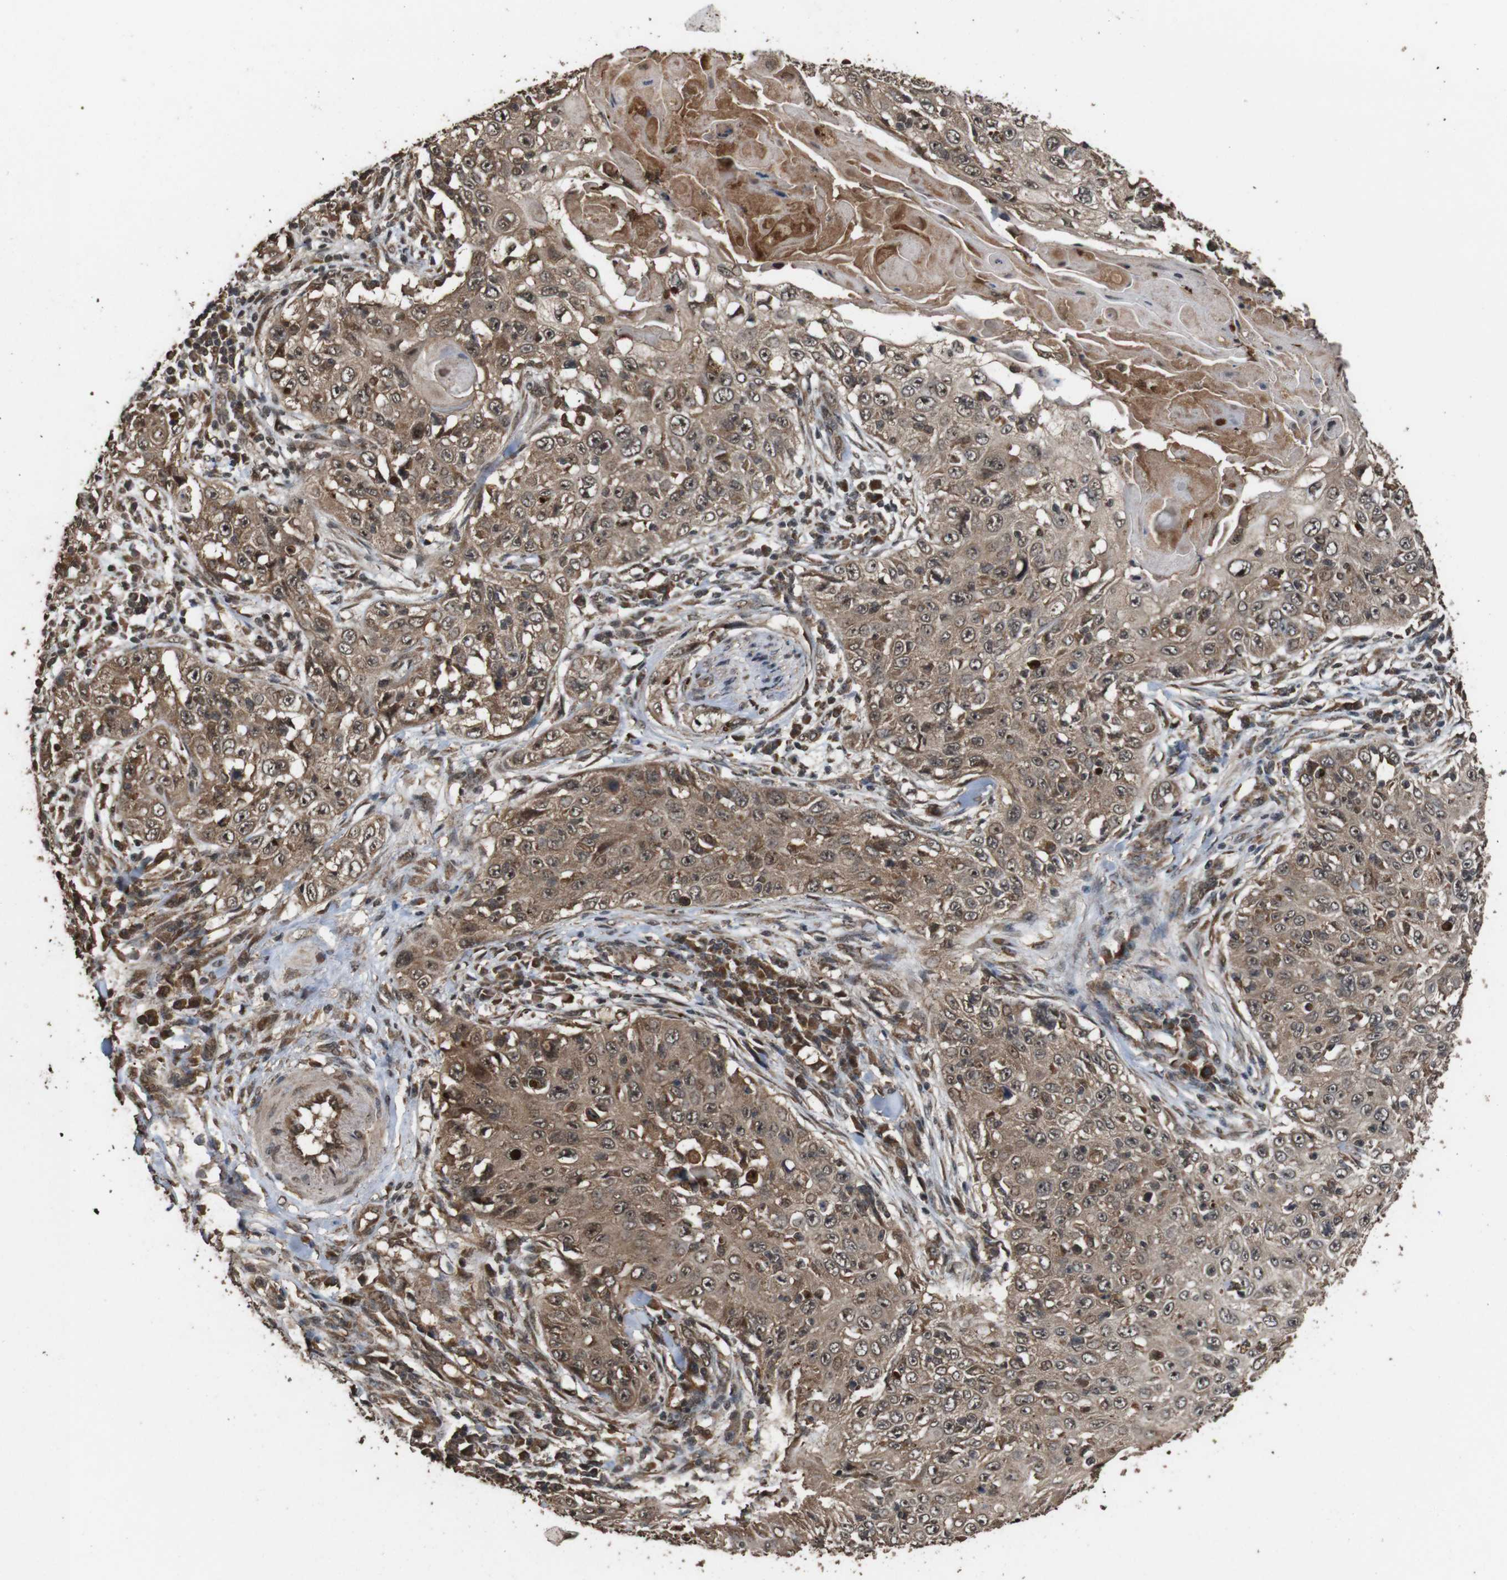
{"staining": {"intensity": "moderate", "quantity": ">75%", "location": "cytoplasmic/membranous"}, "tissue": "skin cancer", "cell_type": "Tumor cells", "image_type": "cancer", "snomed": [{"axis": "morphology", "description": "Squamous cell carcinoma, NOS"}, {"axis": "topography", "description": "Skin"}], "caption": "Approximately >75% of tumor cells in squamous cell carcinoma (skin) demonstrate moderate cytoplasmic/membranous protein expression as visualized by brown immunohistochemical staining.", "gene": "RRAS2", "patient": {"sex": "male", "age": 86}}